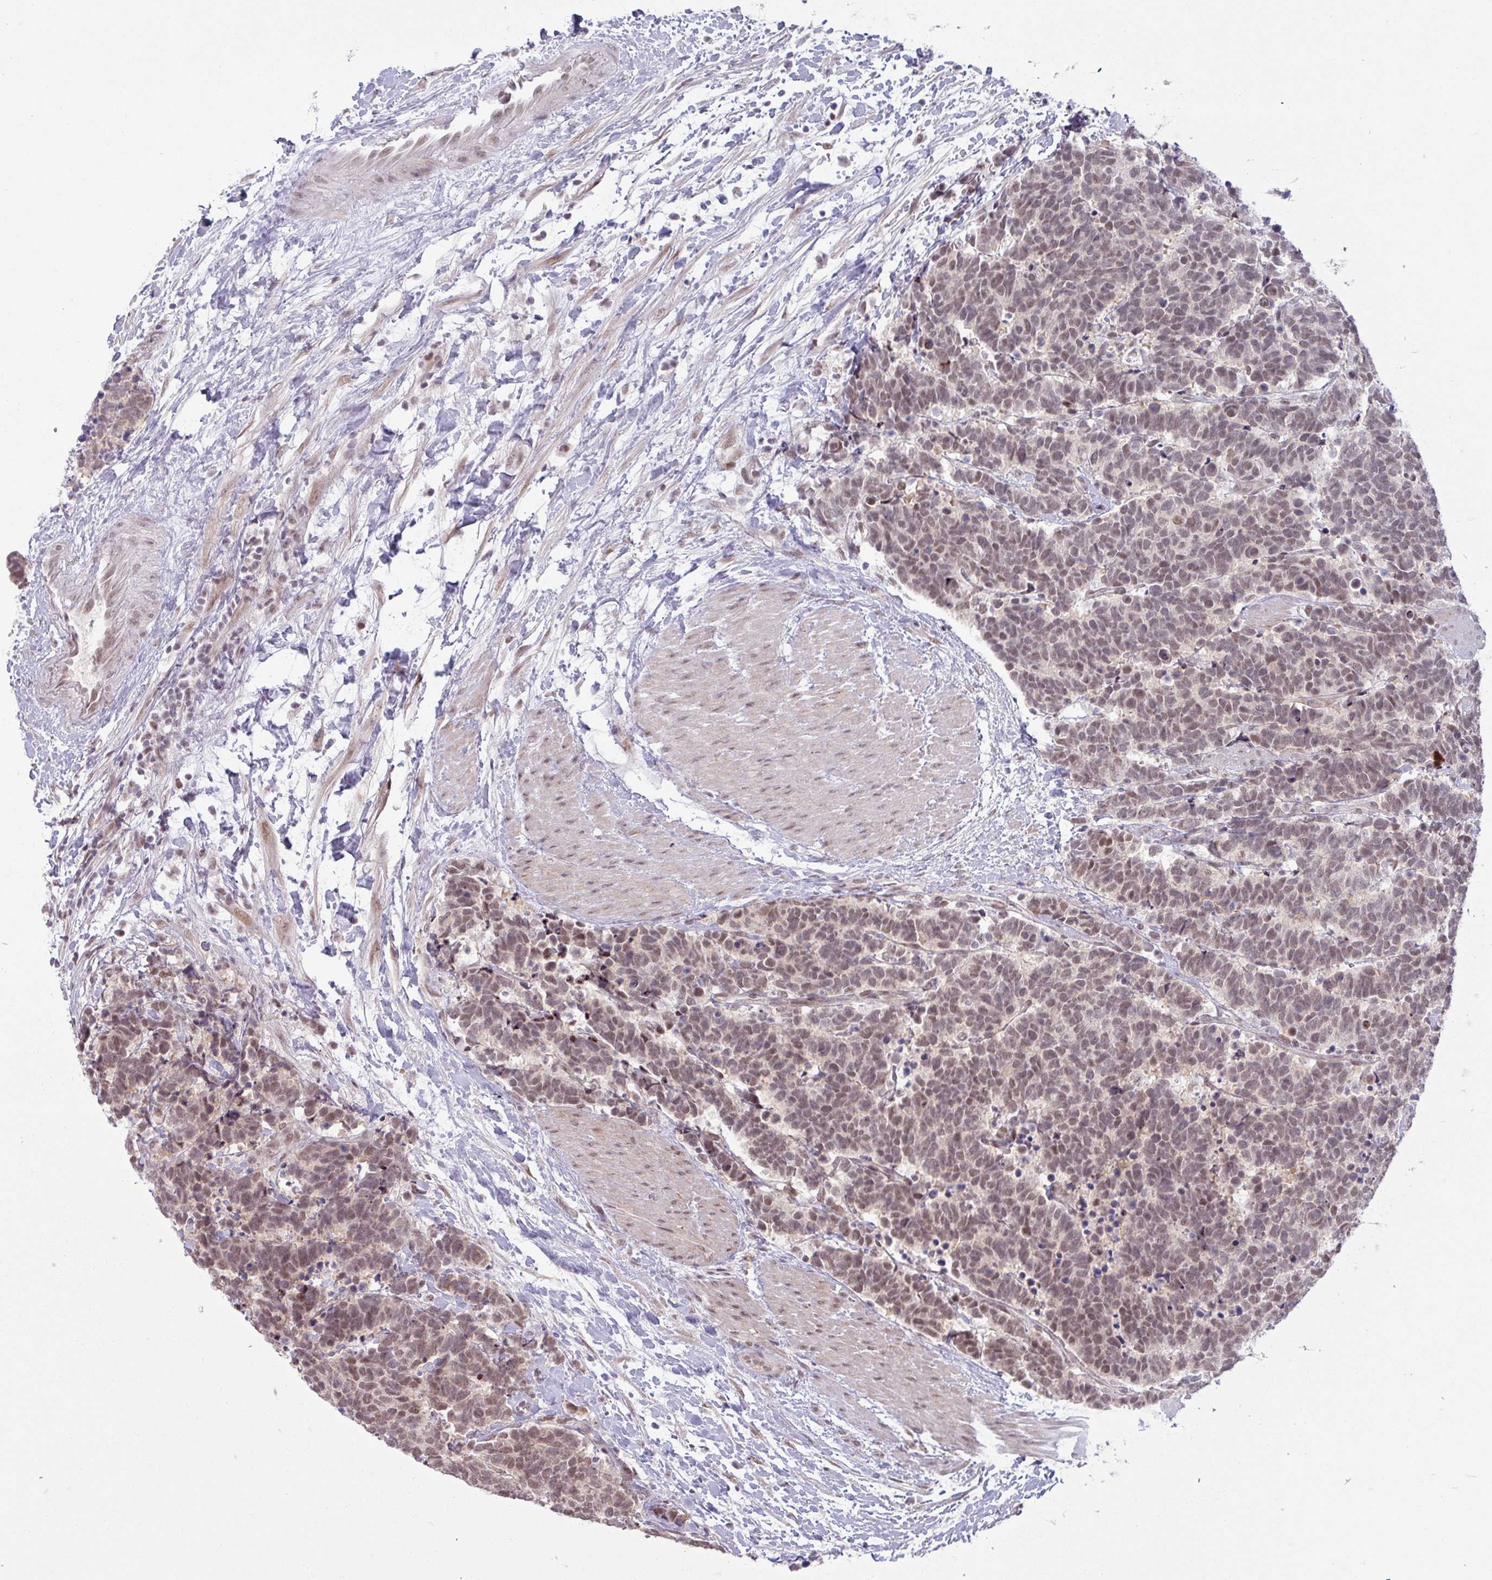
{"staining": {"intensity": "moderate", "quantity": ">75%", "location": "nuclear"}, "tissue": "carcinoid", "cell_type": "Tumor cells", "image_type": "cancer", "snomed": [{"axis": "morphology", "description": "Carcinoma, NOS"}, {"axis": "morphology", "description": "Carcinoid, malignant, NOS"}, {"axis": "topography", "description": "Prostate"}], "caption": "A medium amount of moderate nuclear expression is identified in approximately >75% of tumor cells in malignant carcinoid tissue.", "gene": "PTPN20", "patient": {"sex": "male", "age": 57}}